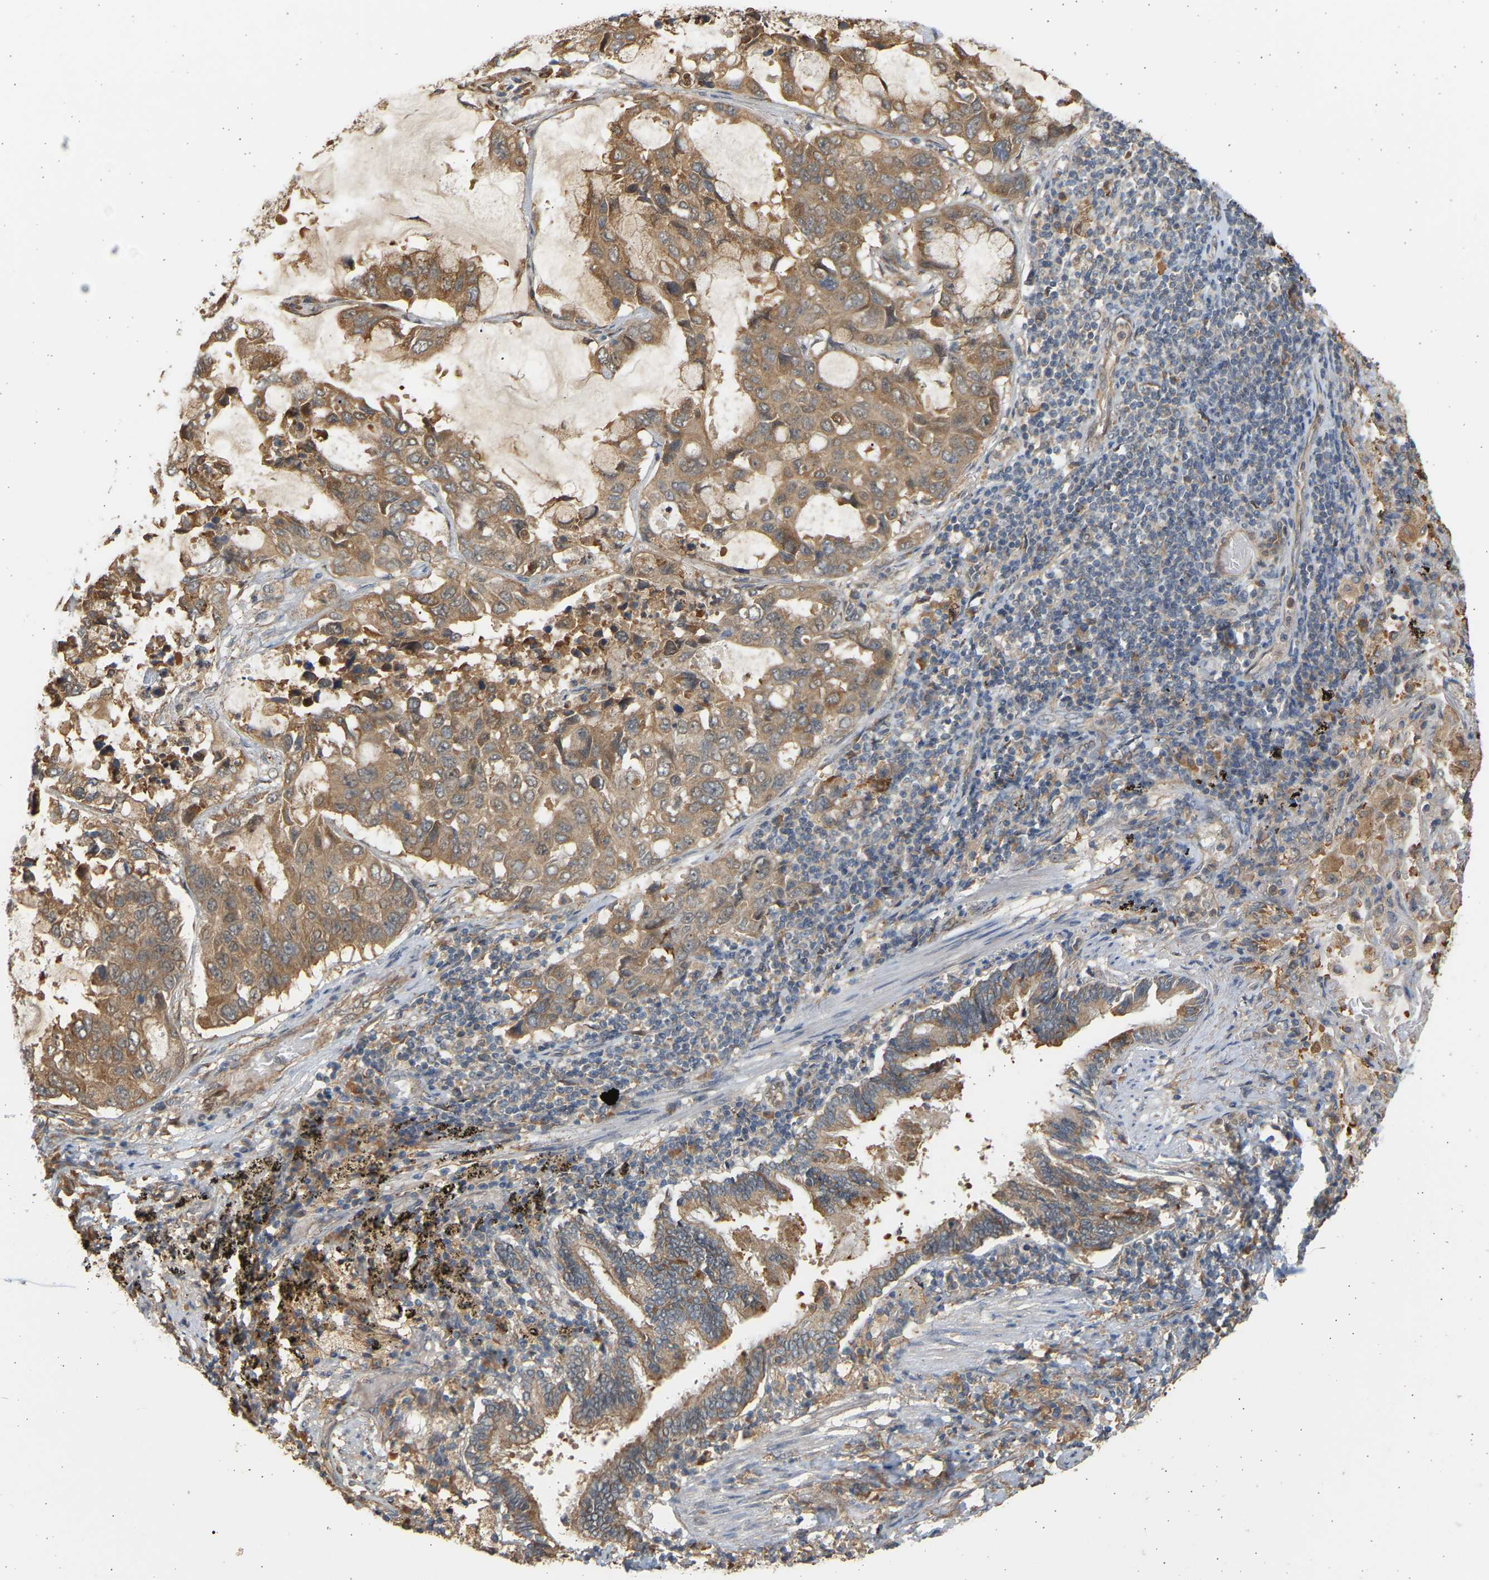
{"staining": {"intensity": "moderate", "quantity": ">75%", "location": "cytoplasmic/membranous"}, "tissue": "lung cancer", "cell_type": "Tumor cells", "image_type": "cancer", "snomed": [{"axis": "morphology", "description": "Adenocarcinoma, NOS"}, {"axis": "topography", "description": "Lung"}], "caption": "This image exhibits immunohistochemistry staining of human lung cancer (adenocarcinoma), with medium moderate cytoplasmic/membranous staining in approximately >75% of tumor cells.", "gene": "B4GALT6", "patient": {"sex": "male", "age": 64}}